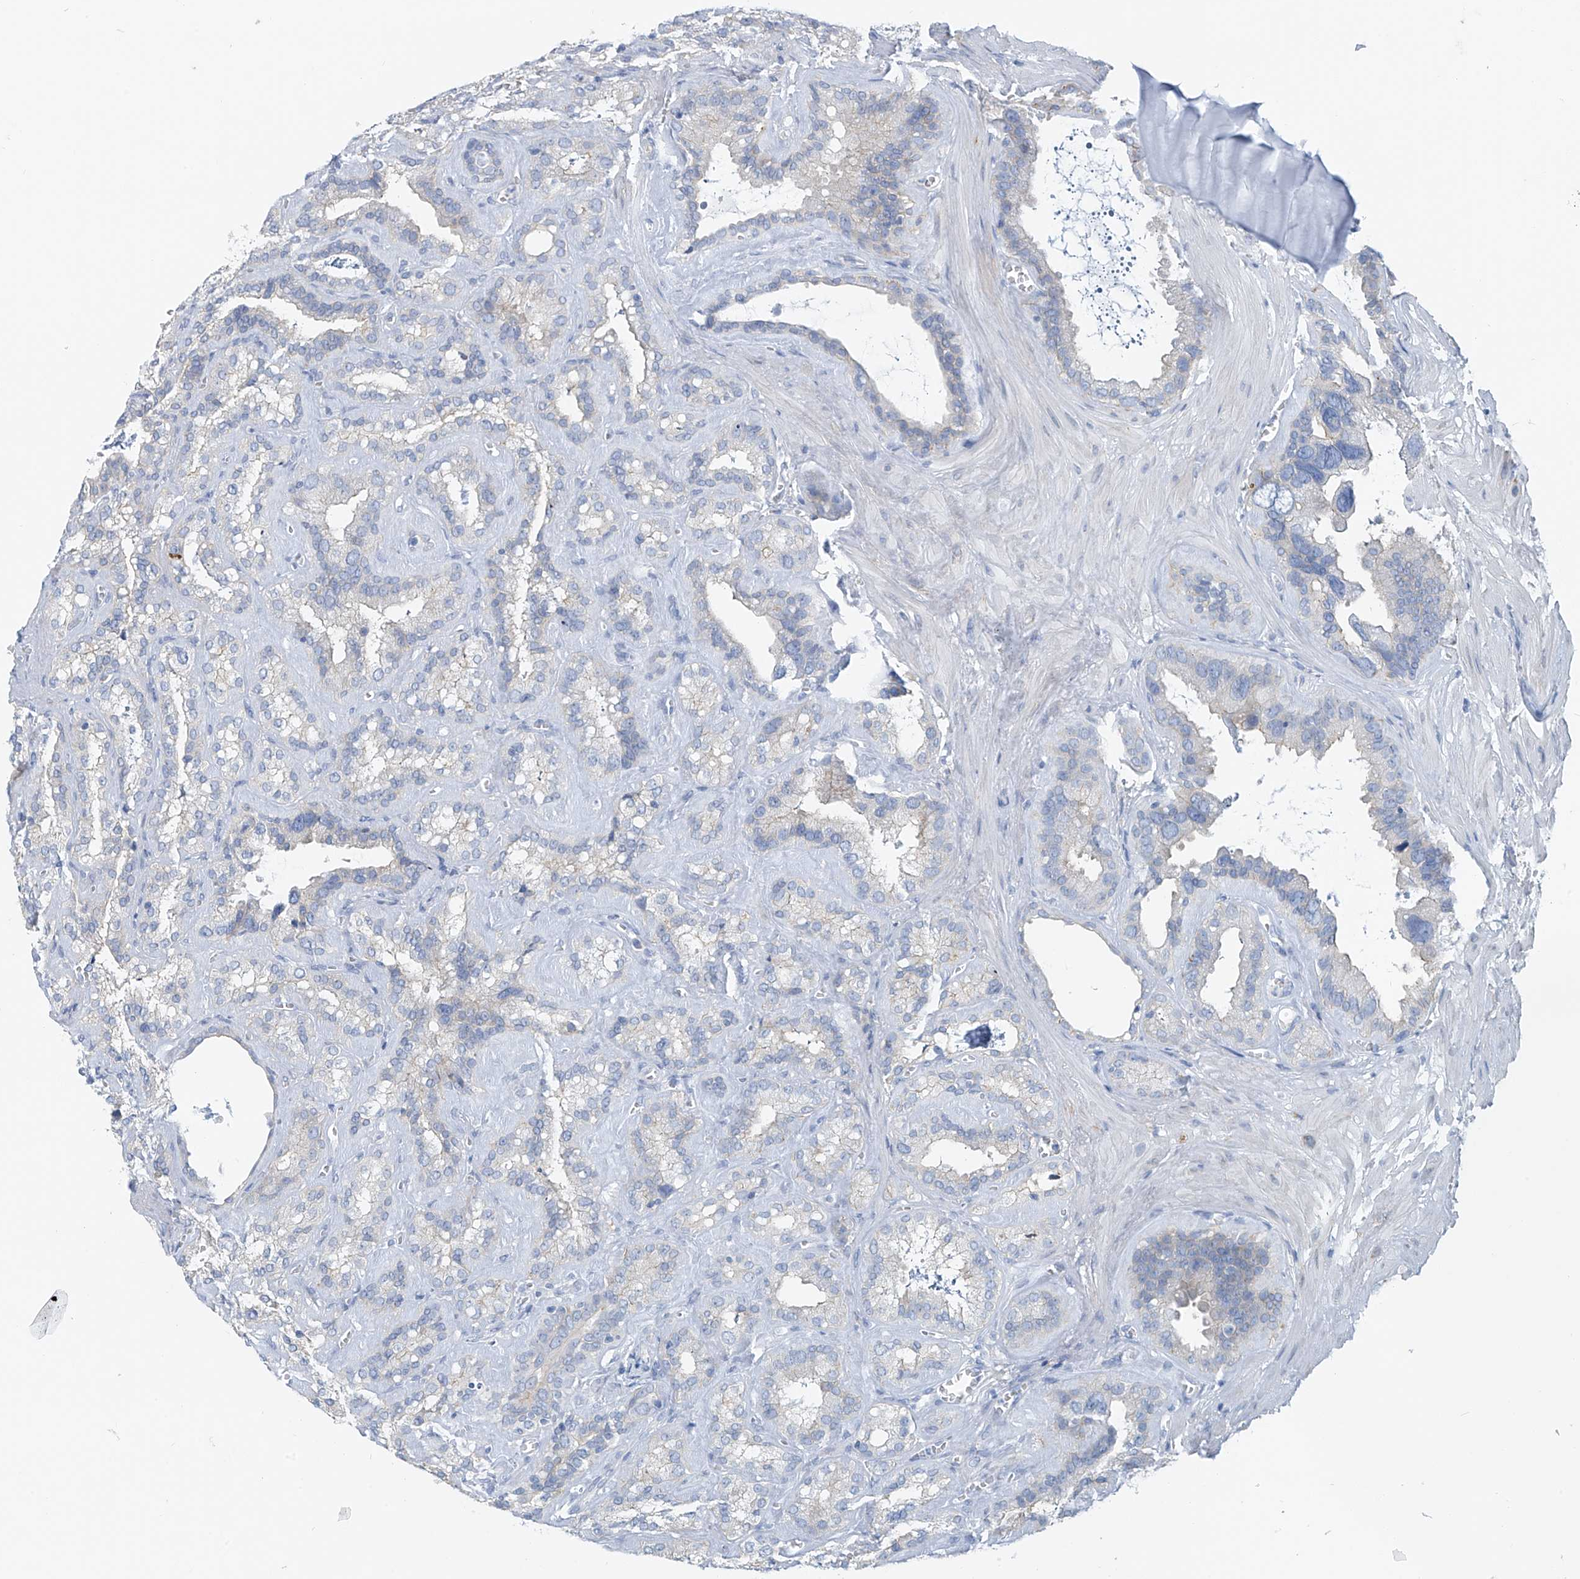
{"staining": {"intensity": "negative", "quantity": "none", "location": "none"}, "tissue": "seminal vesicle", "cell_type": "Glandular cells", "image_type": "normal", "snomed": [{"axis": "morphology", "description": "Normal tissue, NOS"}, {"axis": "topography", "description": "Prostate"}, {"axis": "topography", "description": "Seminal veicle"}], "caption": "The immunohistochemistry photomicrograph has no significant expression in glandular cells of seminal vesicle. (Brightfield microscopy of DAB IHC at high magnification).", "gene": "POMGNT2", "patient": {"sex": "male", "age": 59}}